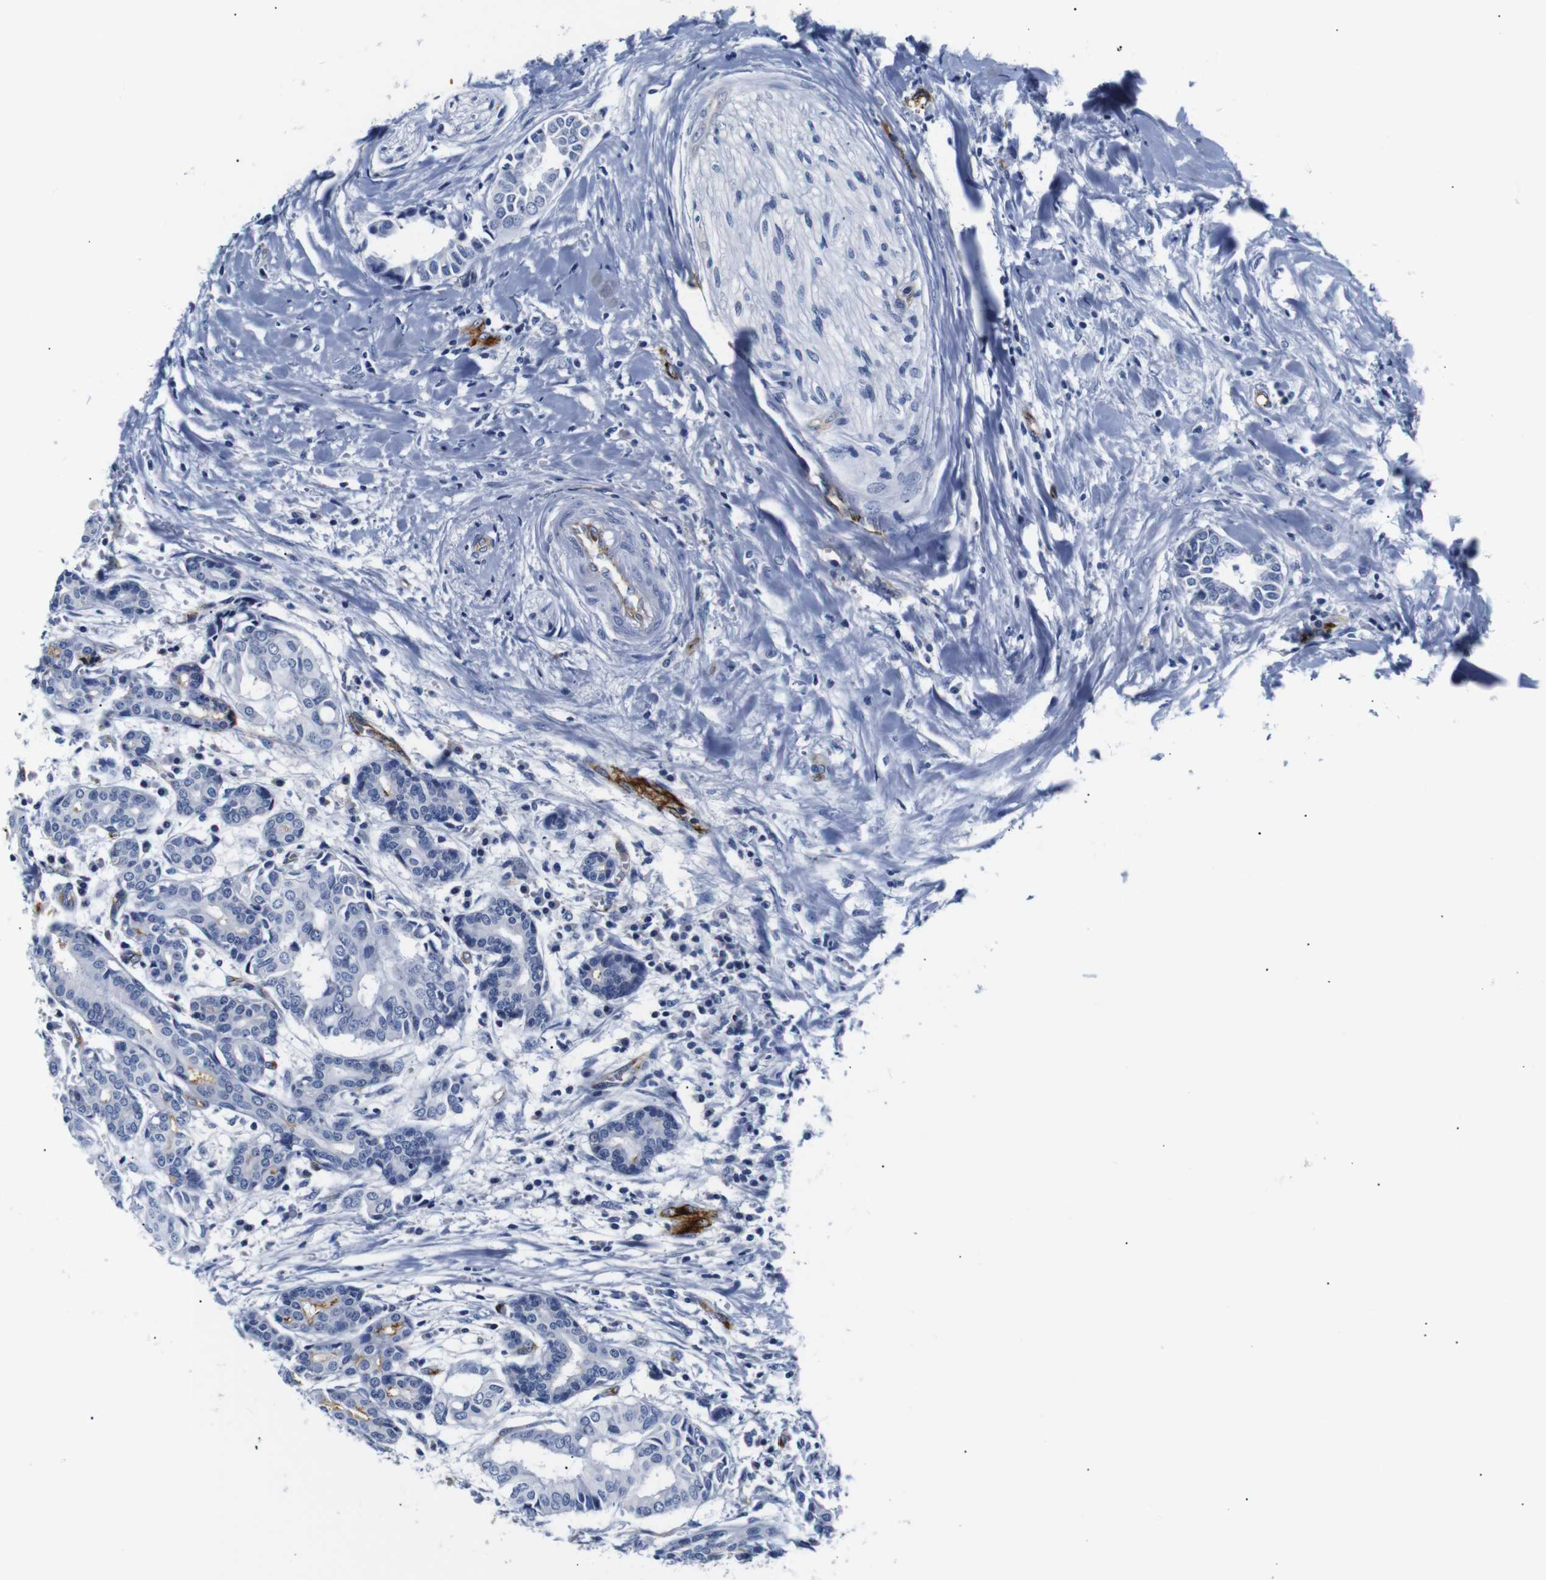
{"staining": {"intensity": "negative", "quantity": "none", "location": "none"}, "tissue": "head and neck cancer", "cell_type": "Tumor cells", "image_type": "cancer", "snomed": [{"axis": "morphology", "description": "Adenocarcinoma, NOS"}, {"axis": "topography", "description": "Salivary gland"}, {"axis": "topography", "description": "Head-Neck"}], "caption": "This micrograph is of head and neck cancer stained with IHC to label a protein in brown with the nuclei are counter-stained blue. There is no staining in tumor cells.", "gene": "MUC4", "patient": {"sex": "female", "age": 59}}